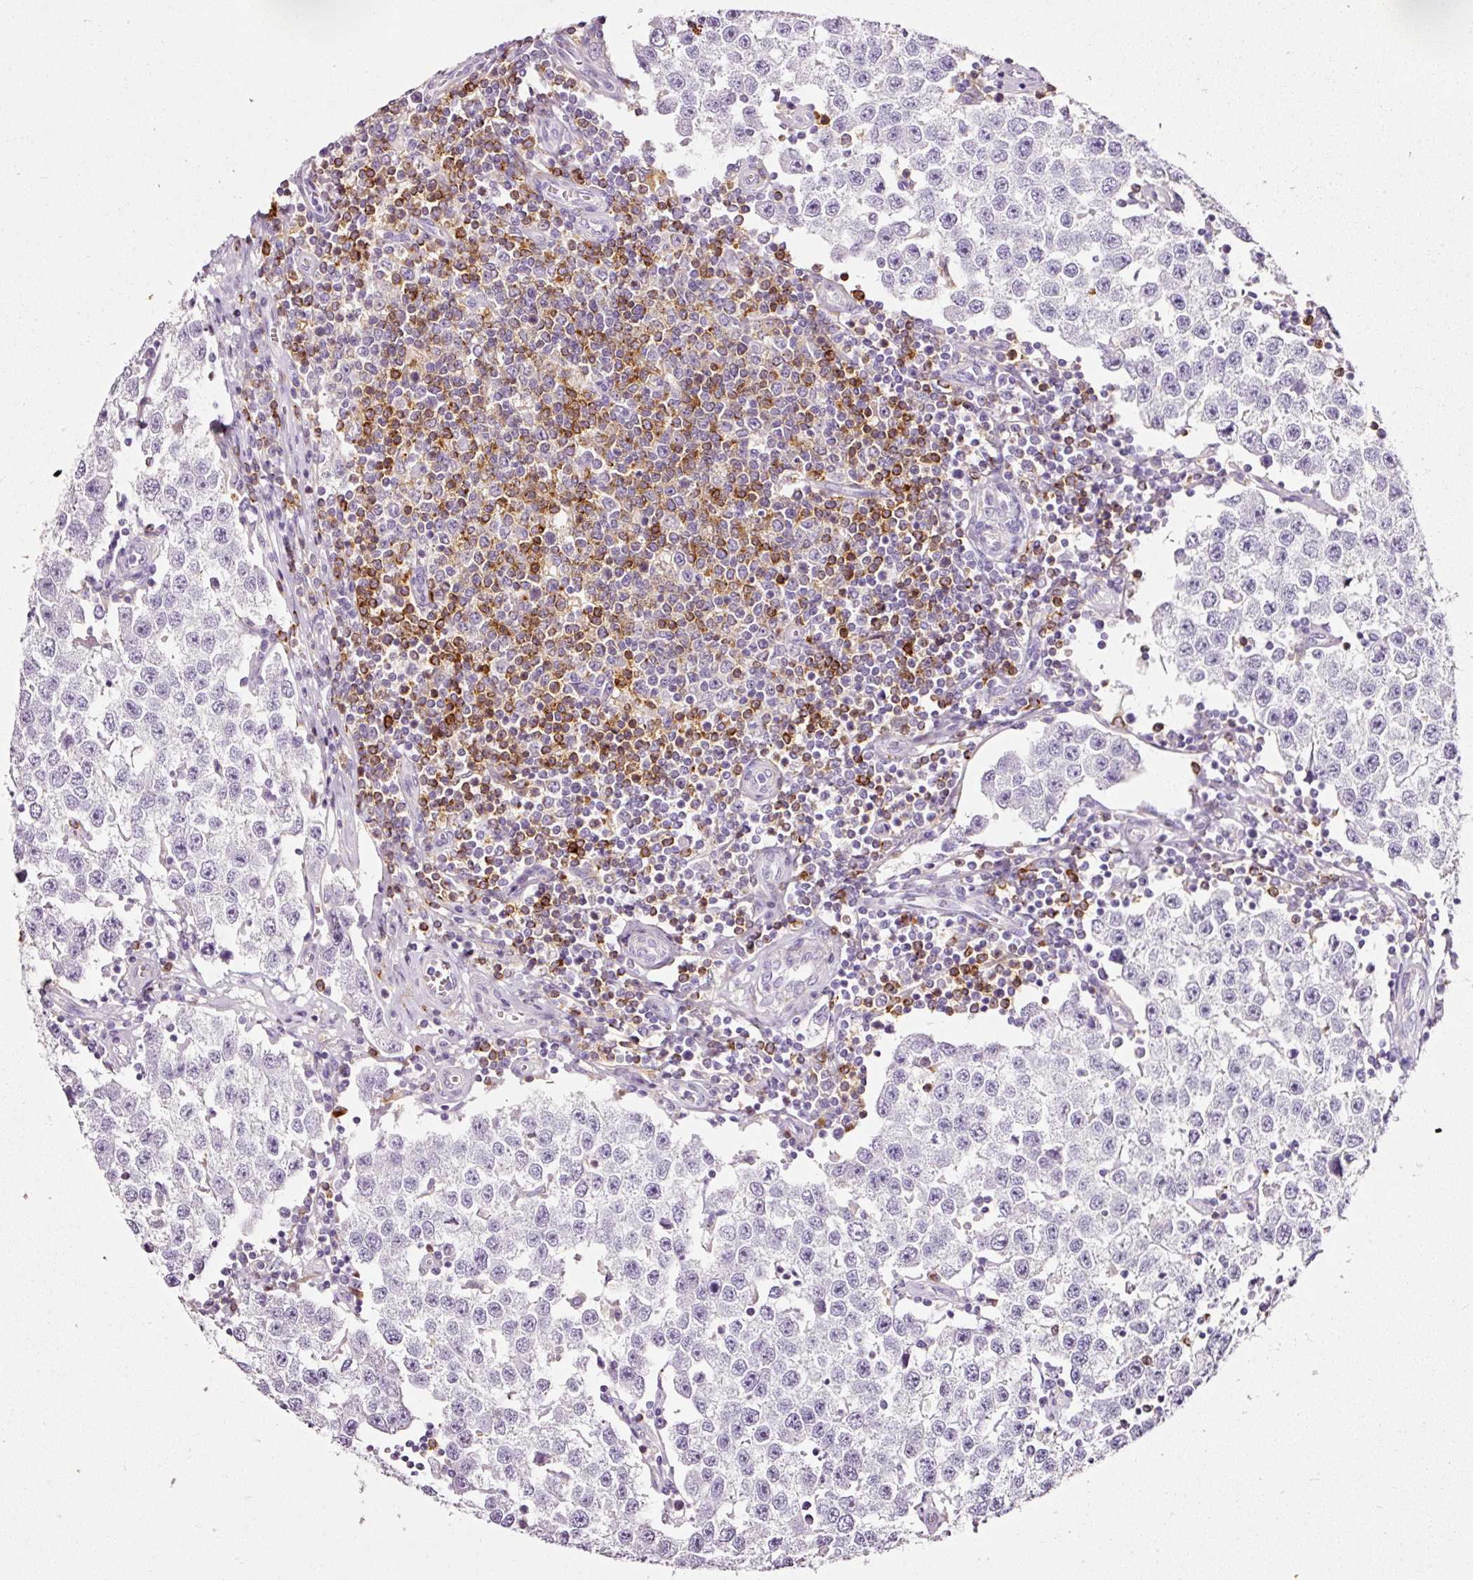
{"staining": {"intensity": "negative", "quantity": "none", "location": "none"}, "tissue": "testis cancer", "cell_type": "Tumor cells", "image_type": "cancer", "snomed": [{"axis": "morphology", "description": "Seminoma, NOS"}, {"axis": "topography", "description": "Testis"}], "caption": "Immunohistochemistry (IHC) of testis cancer exhibits no expression in tumor cells.", "gene": "CYB561A3", "patient": {"sex": "male", "age": 34}}